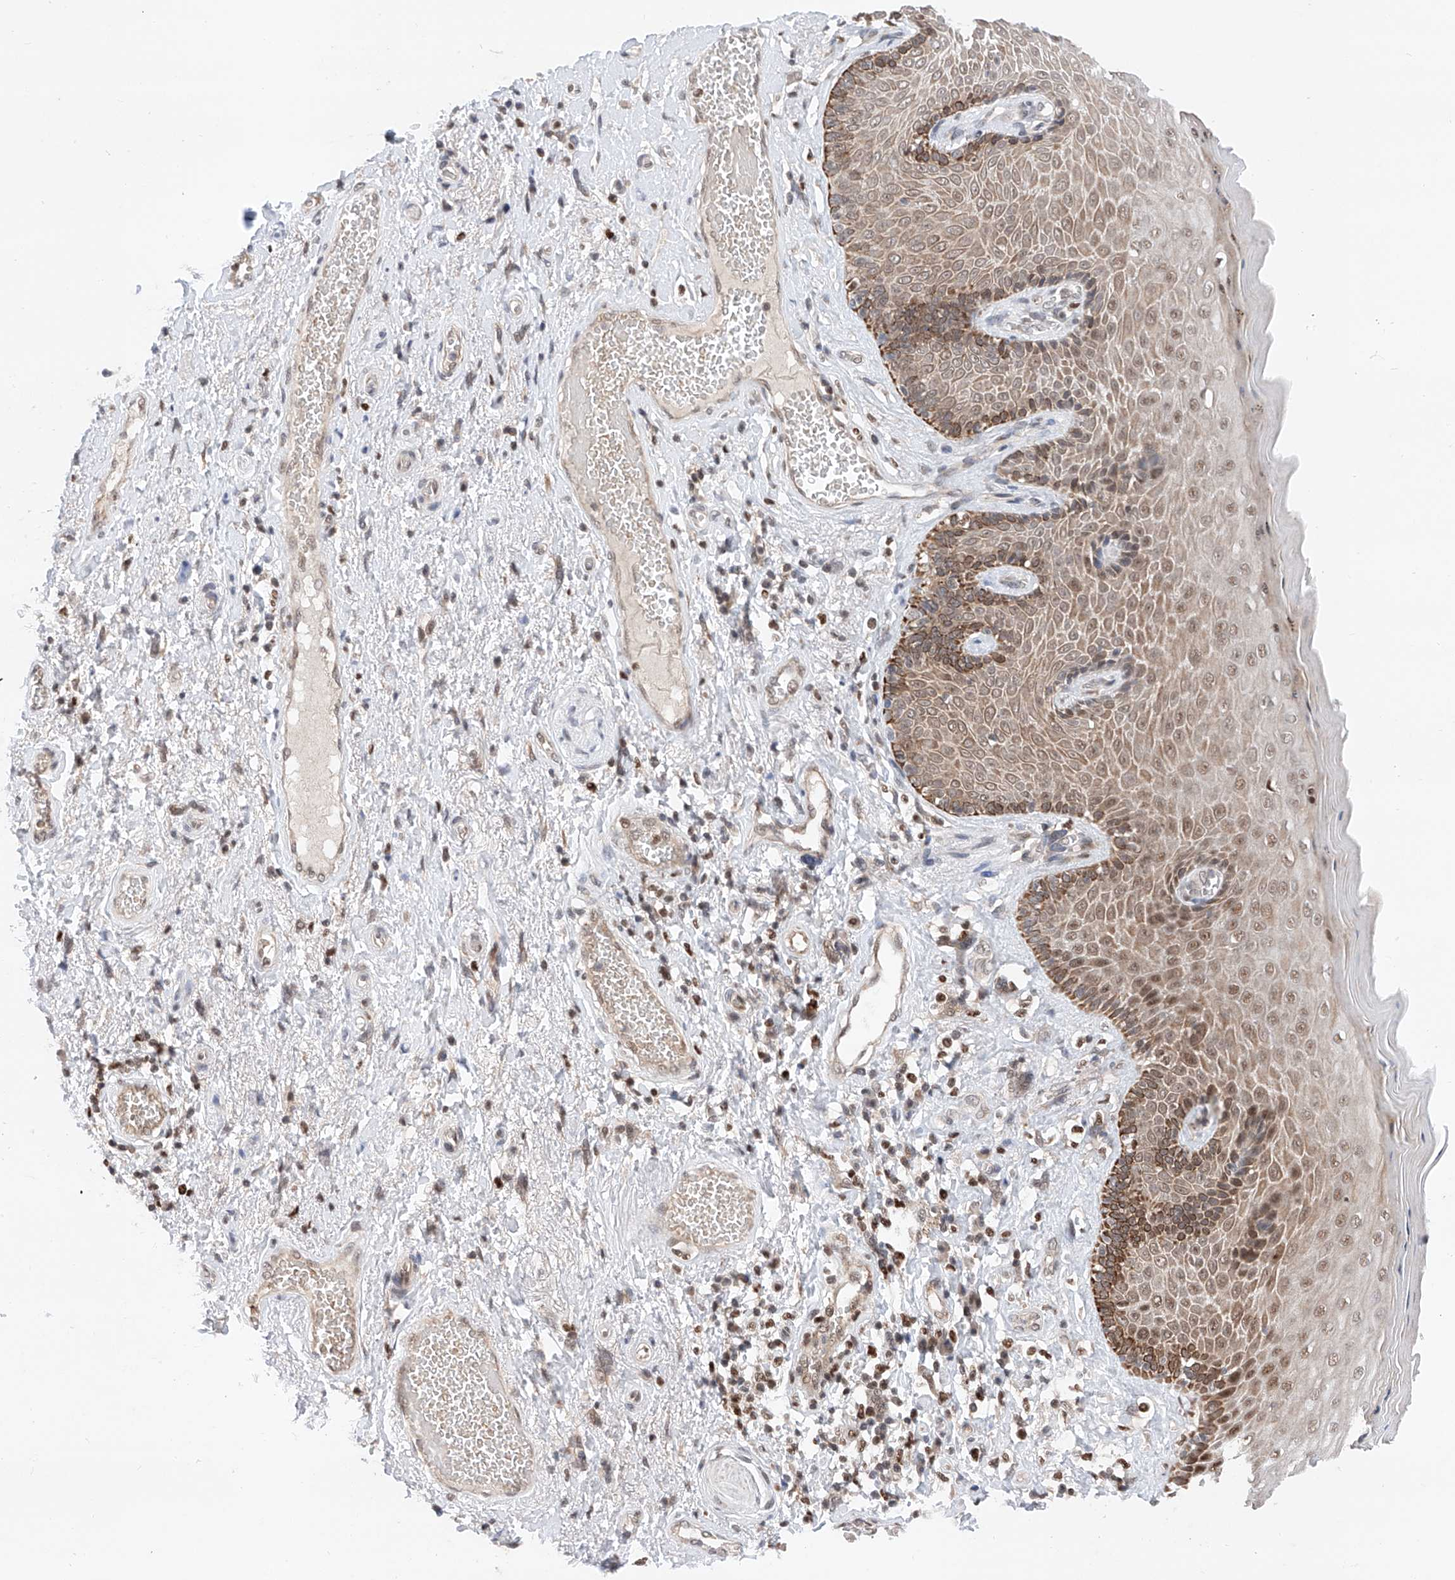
{"staining": {"intensity": "moderate", "quantity": ">75%", "location": "cytoplasmic/membranous,nuclear"}, "tissue": "skin", "cell_type": "Epidermal cells", "image_type": "normal", "snomed": [{"axis": "morphology", "description": "Normal tissue, NOS"}, {"axis": "topography", "description": "Anal"}], "caption": "DAB (3,3'-diaminobenzidine) immunohistochemical staining of benign skin exhibits moderate cytoplasmic/membranous,nuclear protein staining in about >75% of epidermal cells. The staining was performed using DAB, with brown indicating positive protein expression. Nuclei are stained blue with hematoxylin.", "gene": "SNRNP200", "patient": {"sex": "male", "age": 69}}